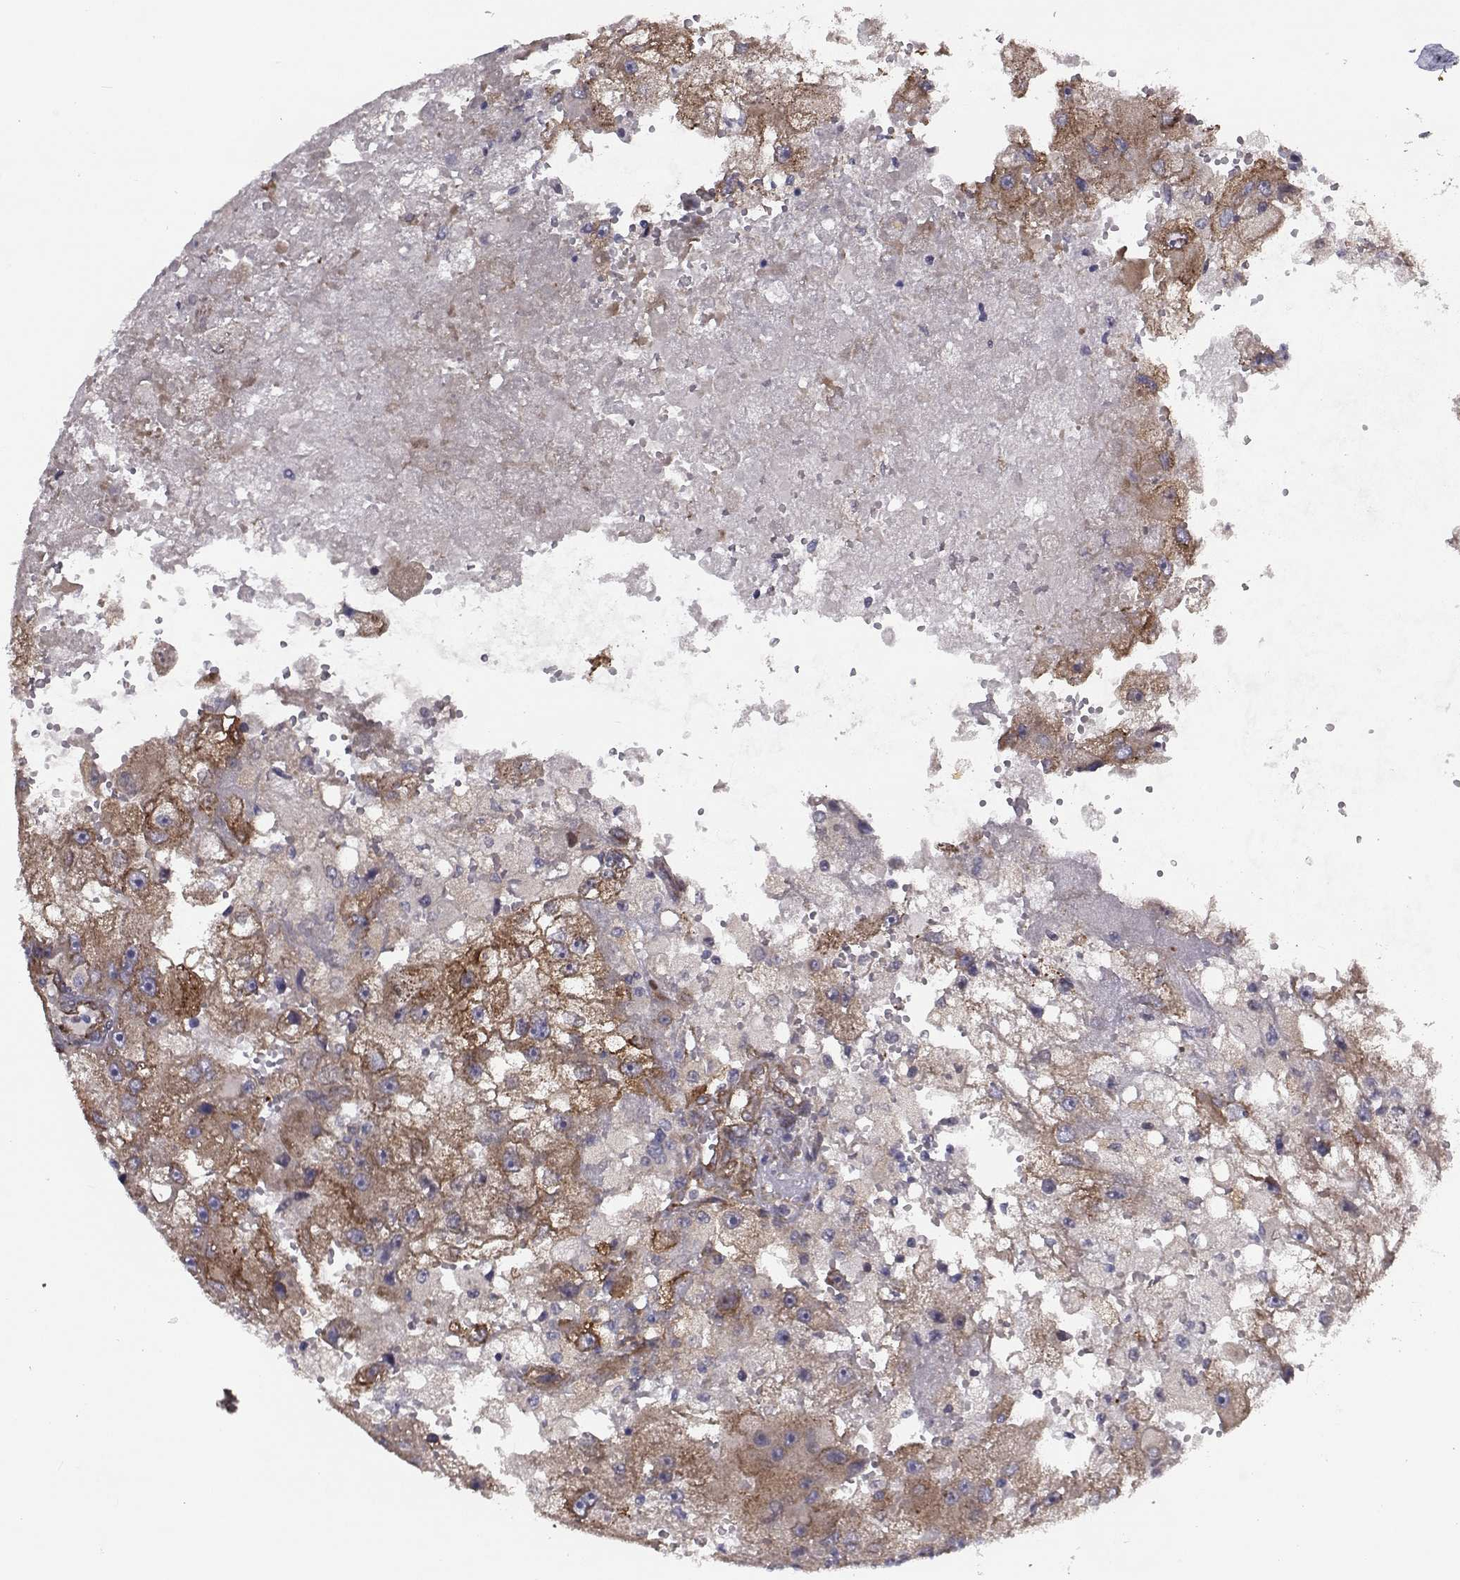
{"staining": {"intensity": "moderate", "quantity": ">75%", "location": "cytoplasmic/membranous"}, "tissue": "renal cancer", "cell_type": "Tumor cells", "image_type": "cancer", "snomed": [{"axis": "morphology", "description": "Adenocarcinoma, NOS"}, {"axis": "topography", "description": "Kidney"}], "caption": "Renal cancer was stained to show a protein in brown. There is medium levels of moderate cytoplasmic/membranous positivity in approximately >75% of tumor cells.", "gene": "TRIP10", "patient": {"sex": "male", "age": 63}}